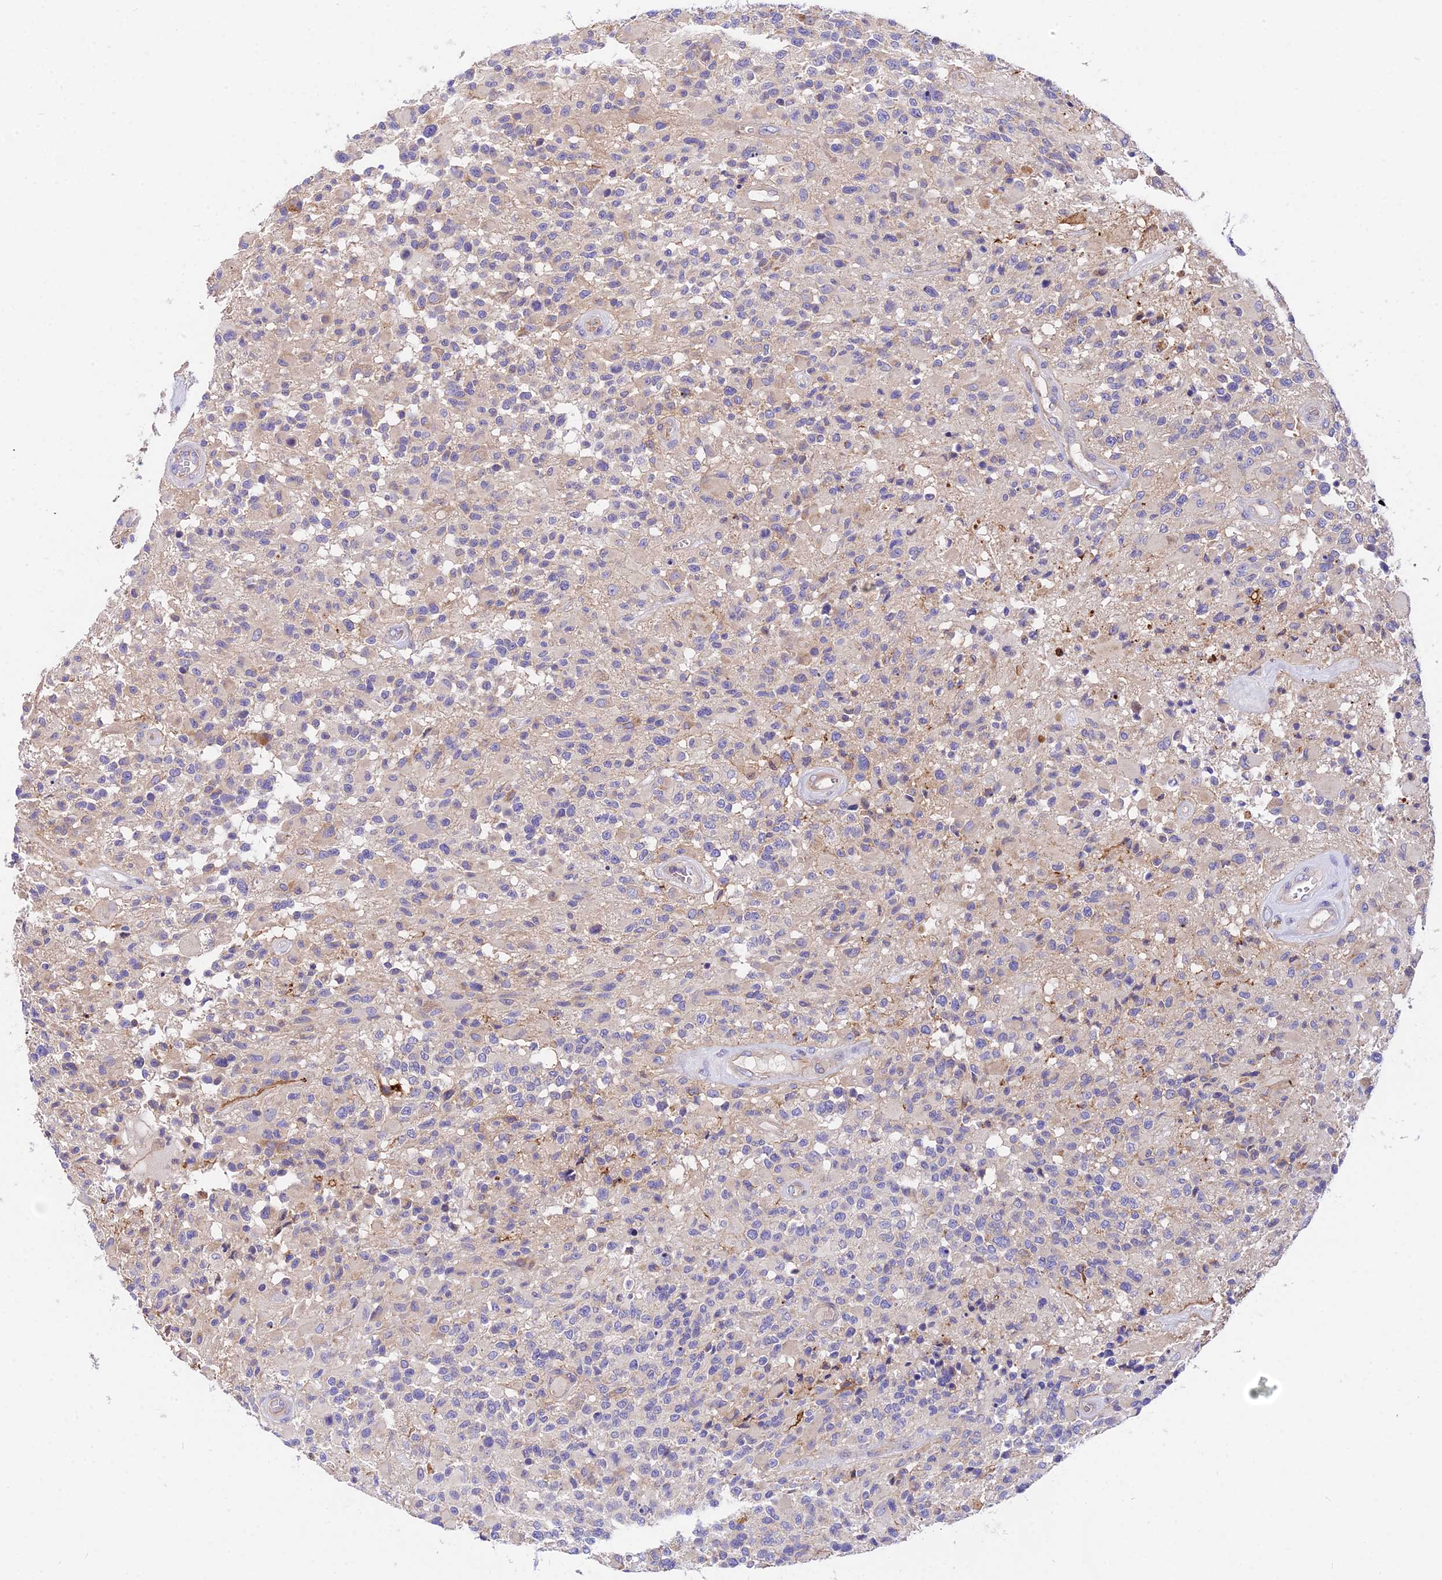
{"staining": {"intensity": "negative", "quantity": "none", "location": "none"}, "tissue": "glioma", "cell_type": "Tumor cells", "image_type": "cancer", "snomed": [{"axis": "morphology", "description": "Glioma, malignant, High grade"}, {"axis": "morphology", "description": "Glioblastoma, NOS"}, {"axis": "topography", "description": "Brain"}], "caption": "An image of malignant glioma (high-grade) stained for a protein exhibits no brown staining in tumor cells.", "gene": "TRIM43B", "patient": {"sex": "male", "age": 60}}